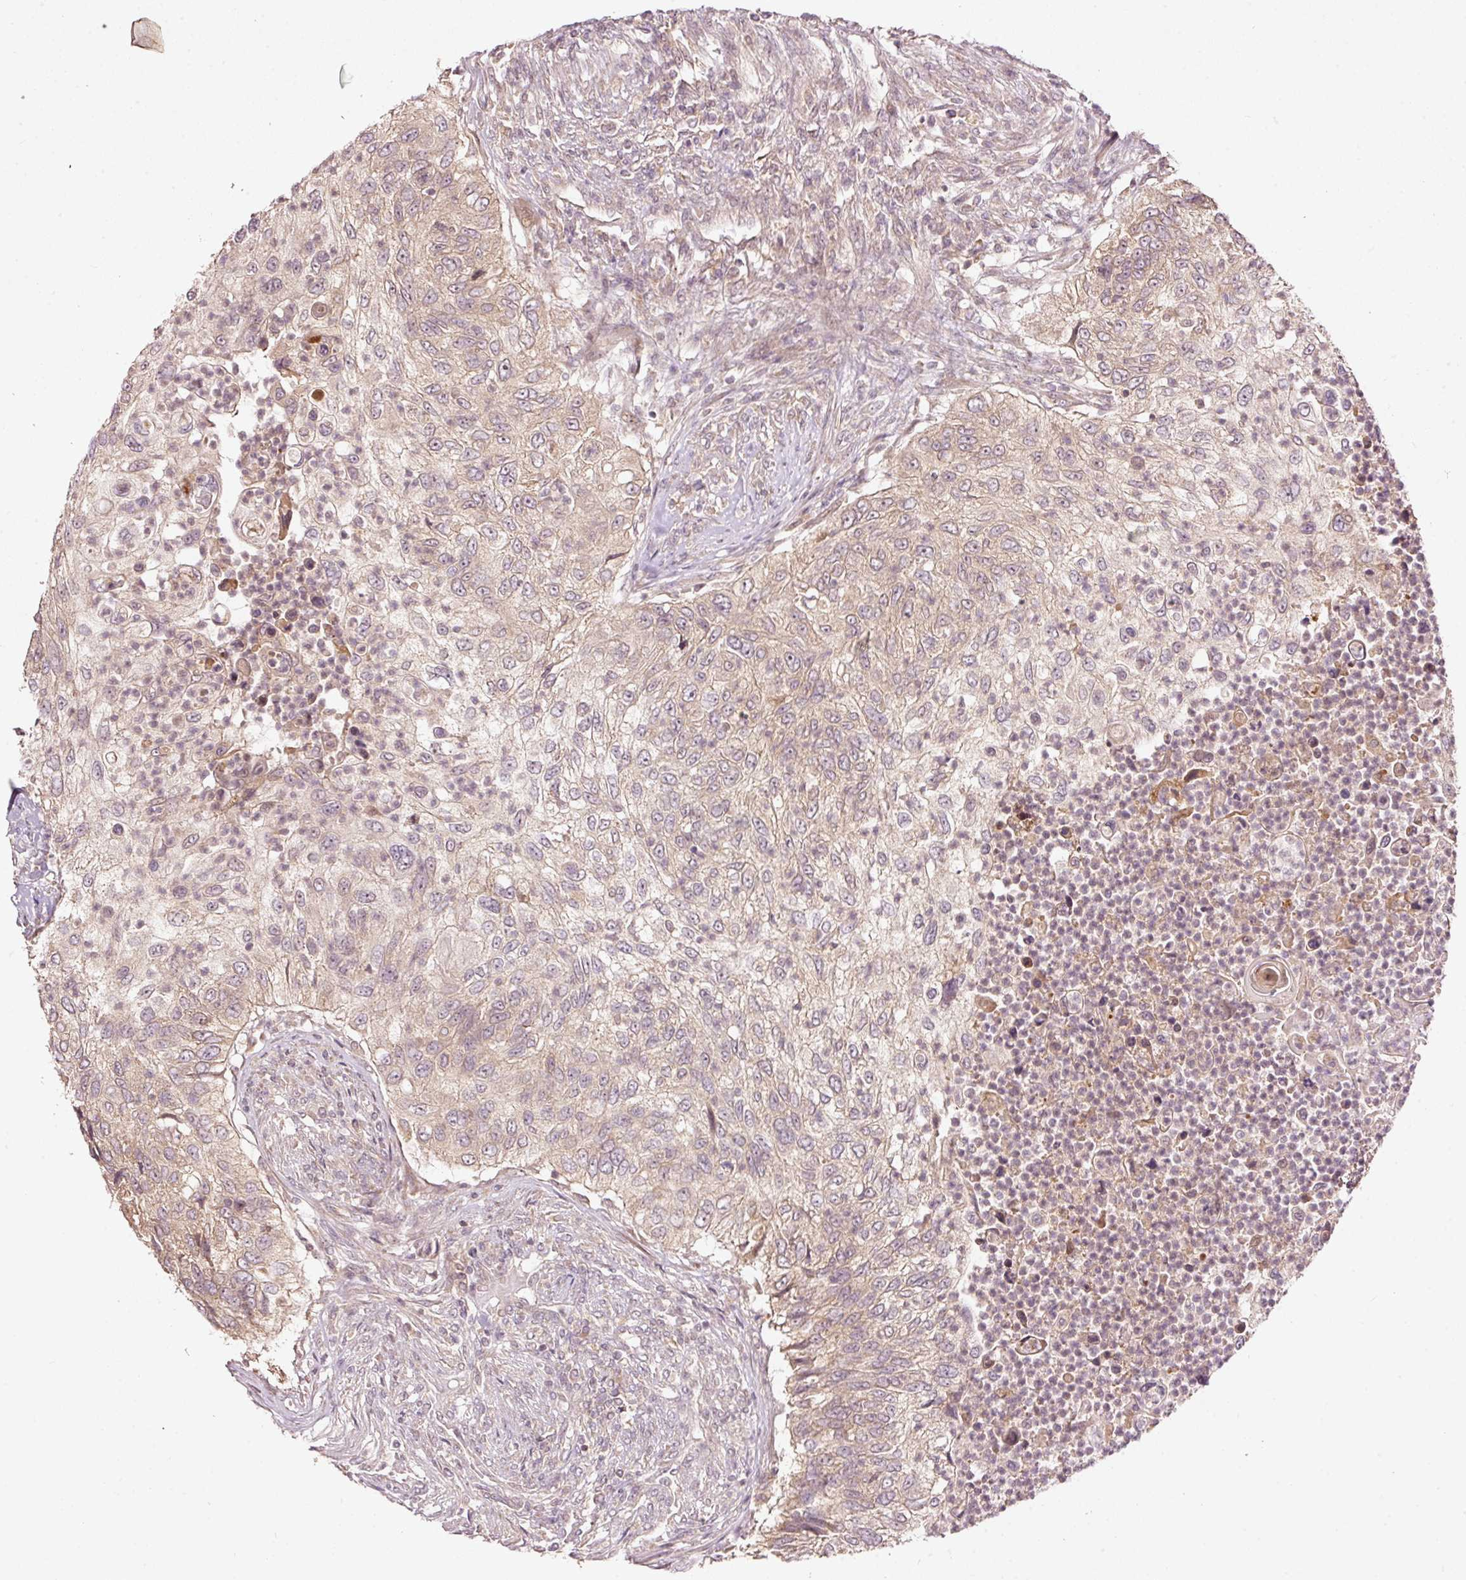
{"staining": {"intensity": "weak", "quantity": "25%-75%", "location": "cytoplasmic/membranous"}, "tissue": "urothelial cancer", "cell_type": "Tumor cells", "image_type": "cancer", "snomed": [{"axis": "morphology", "description": "Urothelial carcinoma, High grade"}, {"axis": "topography", "description": "Urinary bladder"}], "caption": "IHC histopathology image of neoplastic tissue: urothelial carcinoma (high-grade) stained using IHC shows low levels of weak protein expression localized specifically in the cytoplasmic/membranous of tumor cells, appearing as a cytoplasmic/membranous brown color.", "gene": "PCDHB1", "patient": {"sex": "female", "age": 60}}